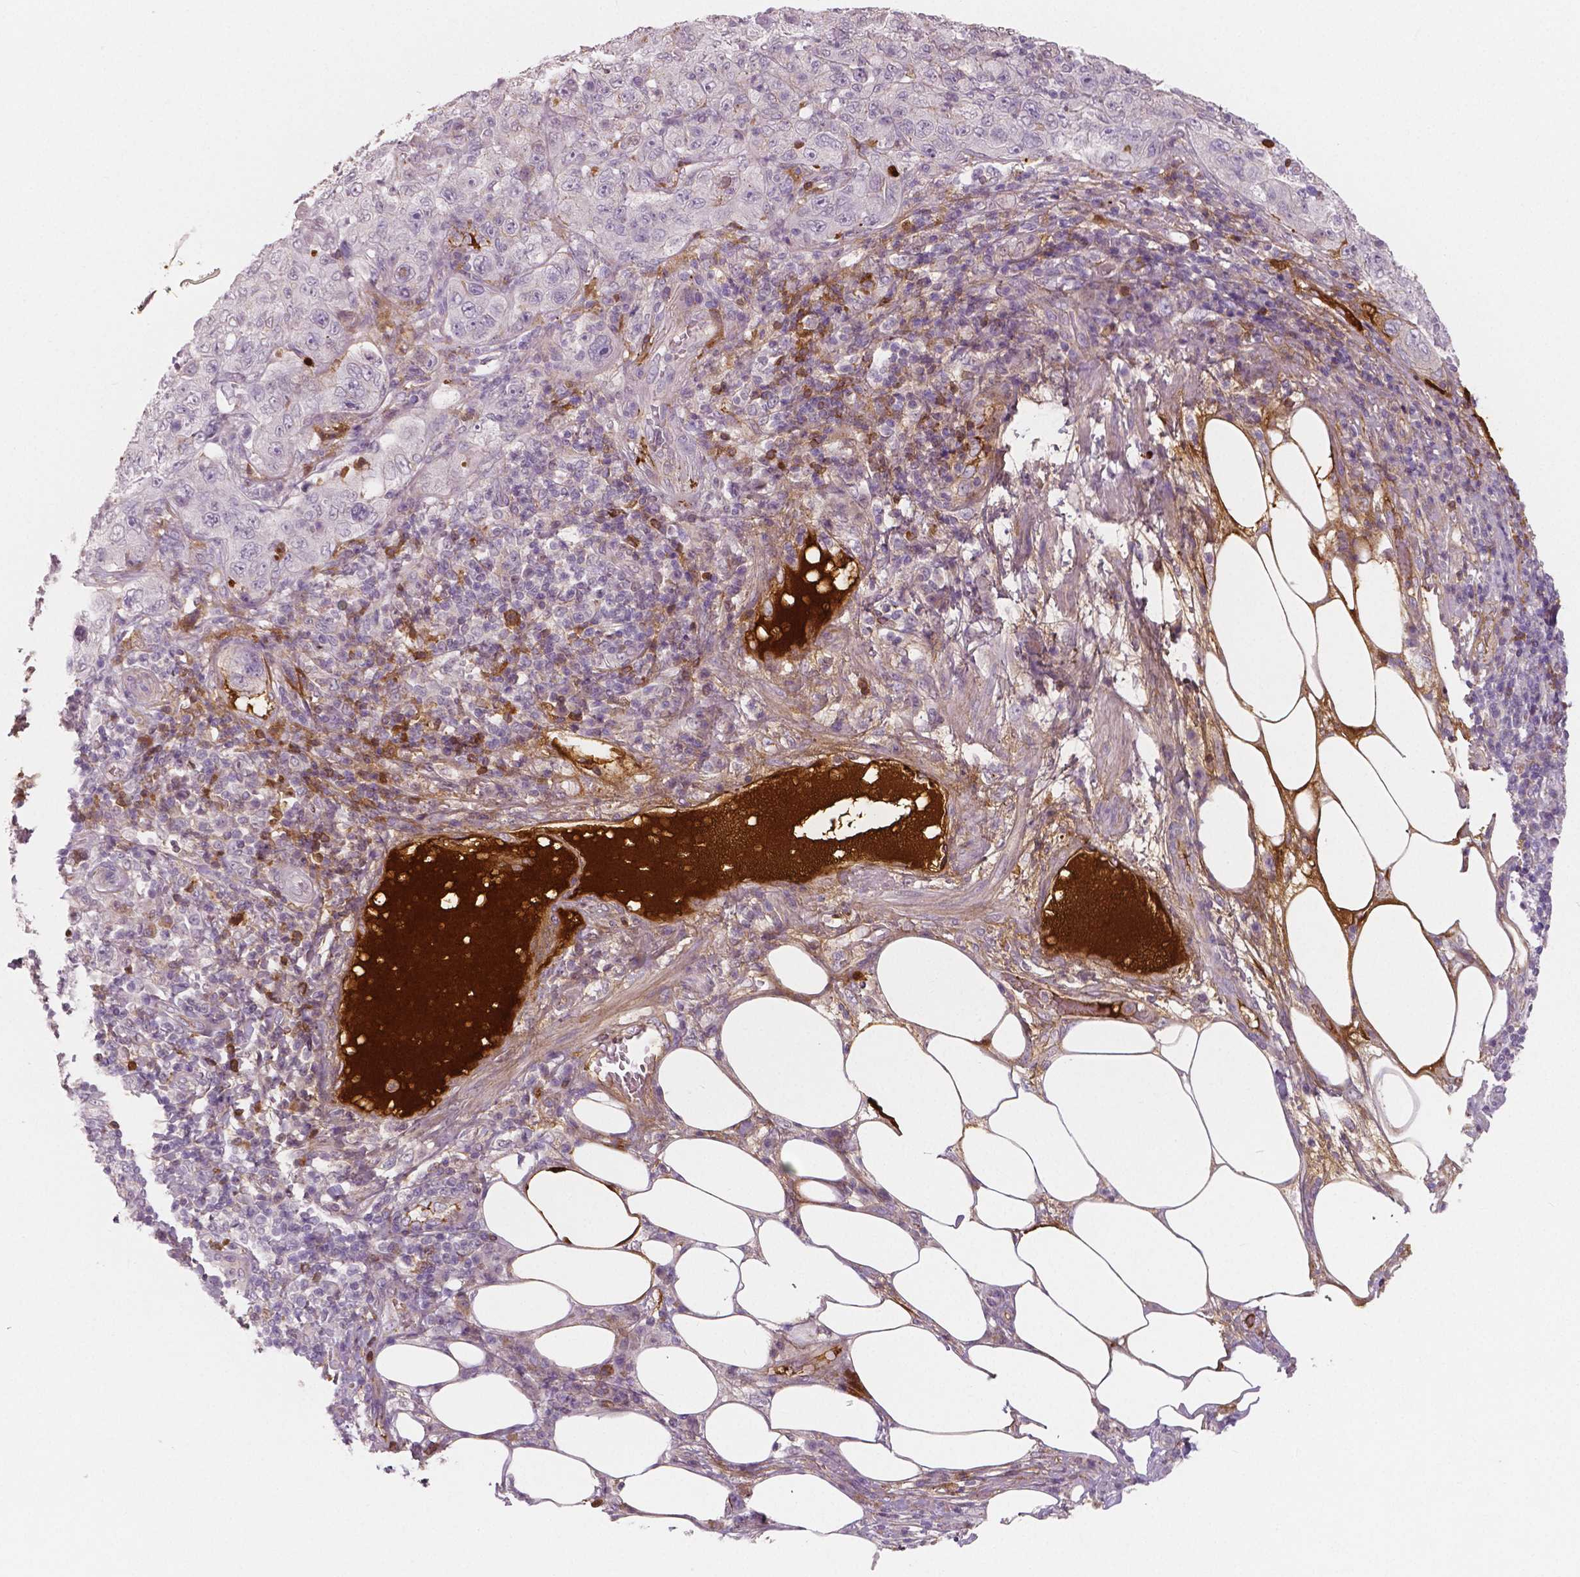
{"staining": {"intensity": "negative", "quantity": "none", "location": "none"}, "tissue": "pancreatic cancer", "cell_type": "Tumor cells", "image_type": "cancer", "snomed": [{"axis": "morphology", "description": "Adenocarcinoma, NOS"}, {"axis": "topography", "description": "Pancreas"}], "caption": "Tumor cells show no significant positivity in adenocarcinoma (pancreatic).", "gene": "APOA4", "patient": {"sex": "male", "age": 68}}